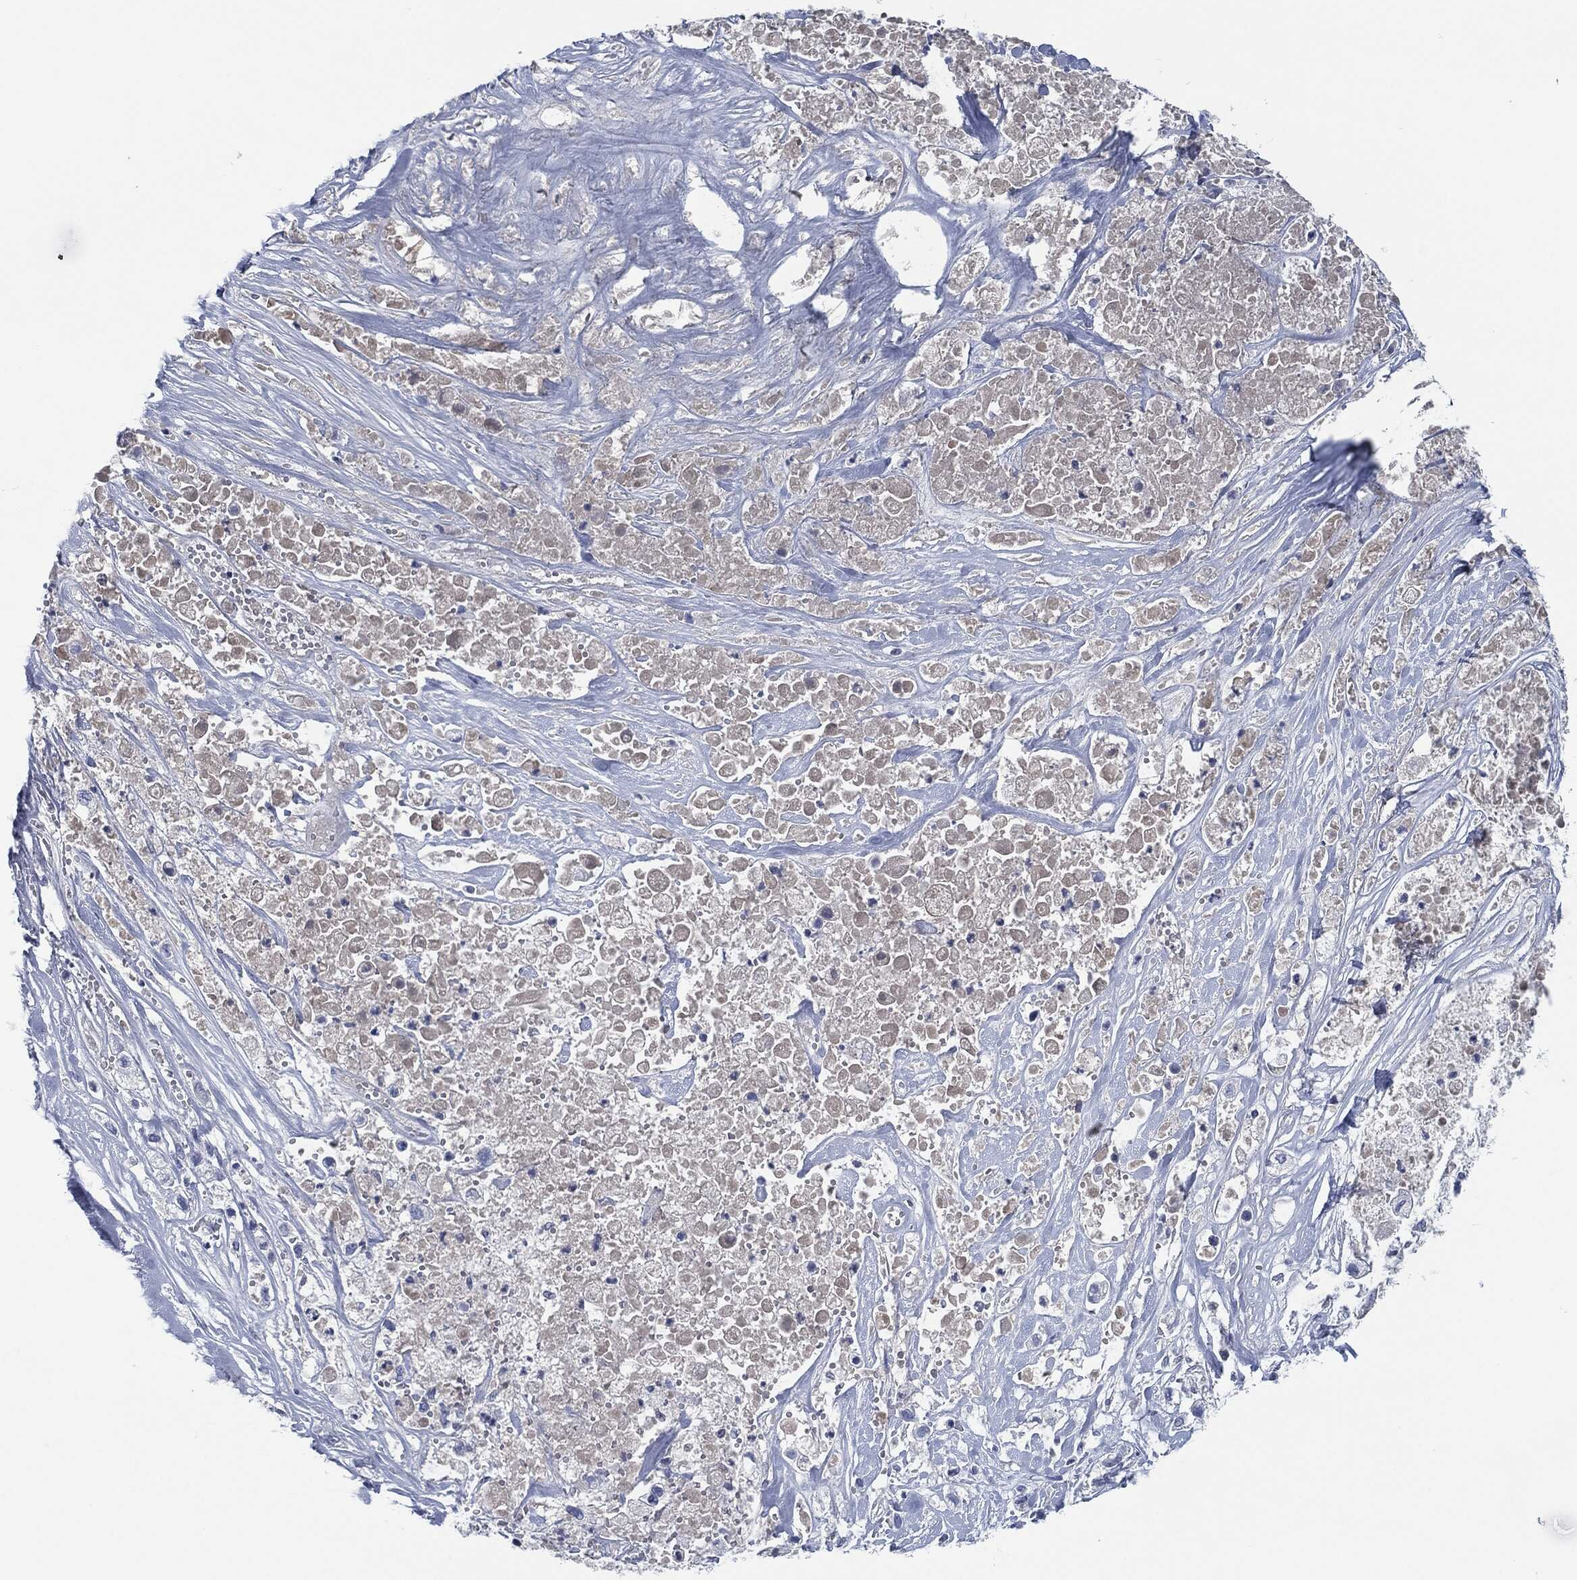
{"staining": {"intensity": "negative", "quantity": "none", "location": "none"}, "tissue": "pancreatic cancer", "cell_type": "Tumor cells", "image_type": "cancer", "snomed": [{"axis": "morphology", "description": "Adenocarcinoma, NOS"}, {"axis": "topography", "description": "Pancreas"}], "caption": "This is an immunohistochemistry (IHC) photomicrograph of pancreatic cancer (adenocarcinoma). There is no staining in tumor cells.", "gene": "IL2RG", "patient": {"sex": "male", "age": 44}}